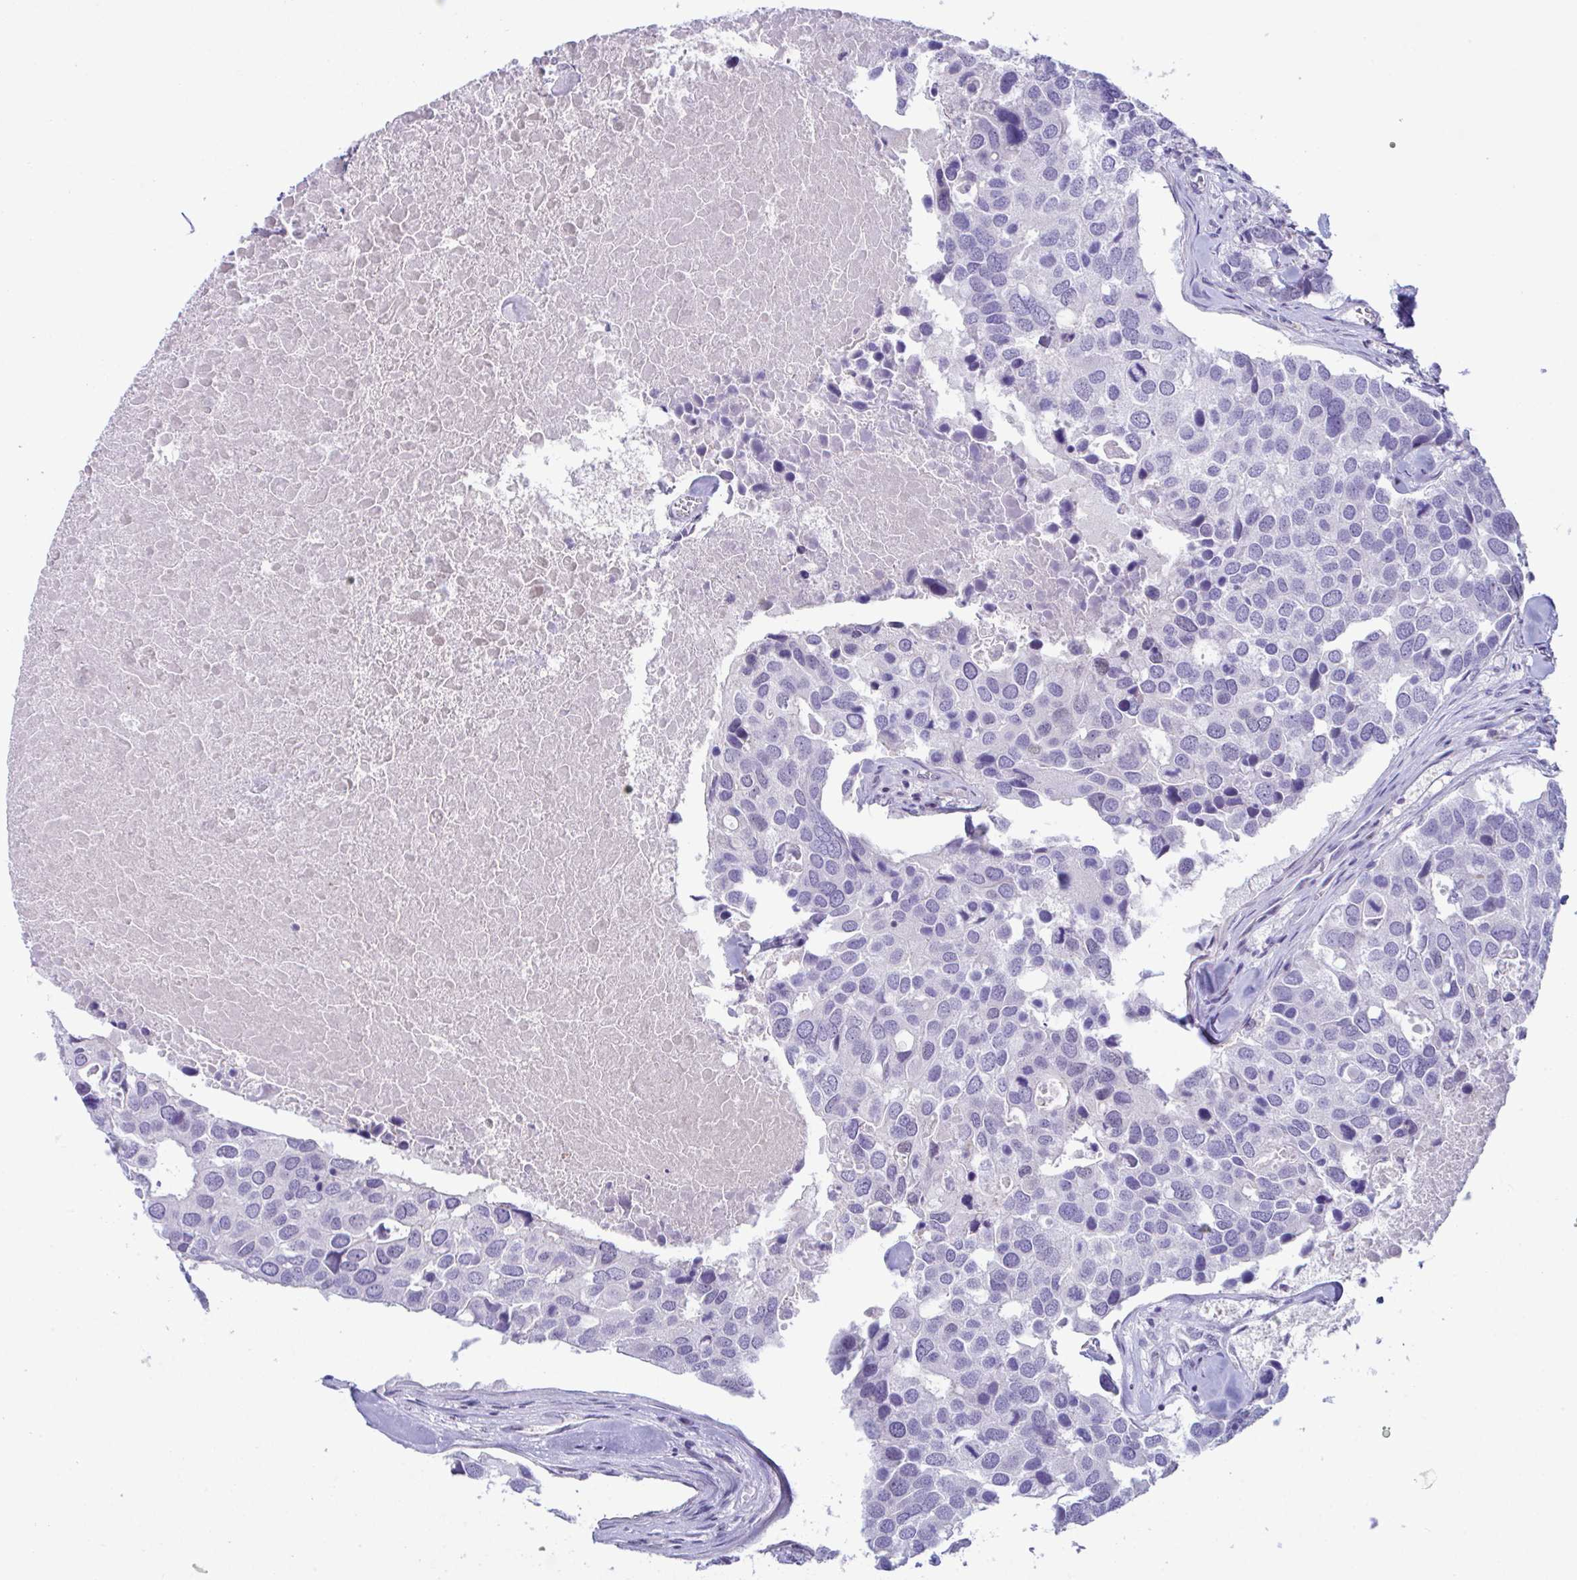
{"staining": {"intensity": "negative", "quantity": "none", "location": "none"}, "tissue": "breast cancer", "cell_type": "Tumor cells", "image_type": "cancer", "snomed": [{"axis": "morphology", "description": "Duct carcinoma"}, {"axis": "topography", "description": "Breast"}], "caption": "Immunohistochemical staining of breast cancer exhibits no significant staining in tumor cells.", "gene": "USP35", "patient": {"sex": "female", "age": 83}}